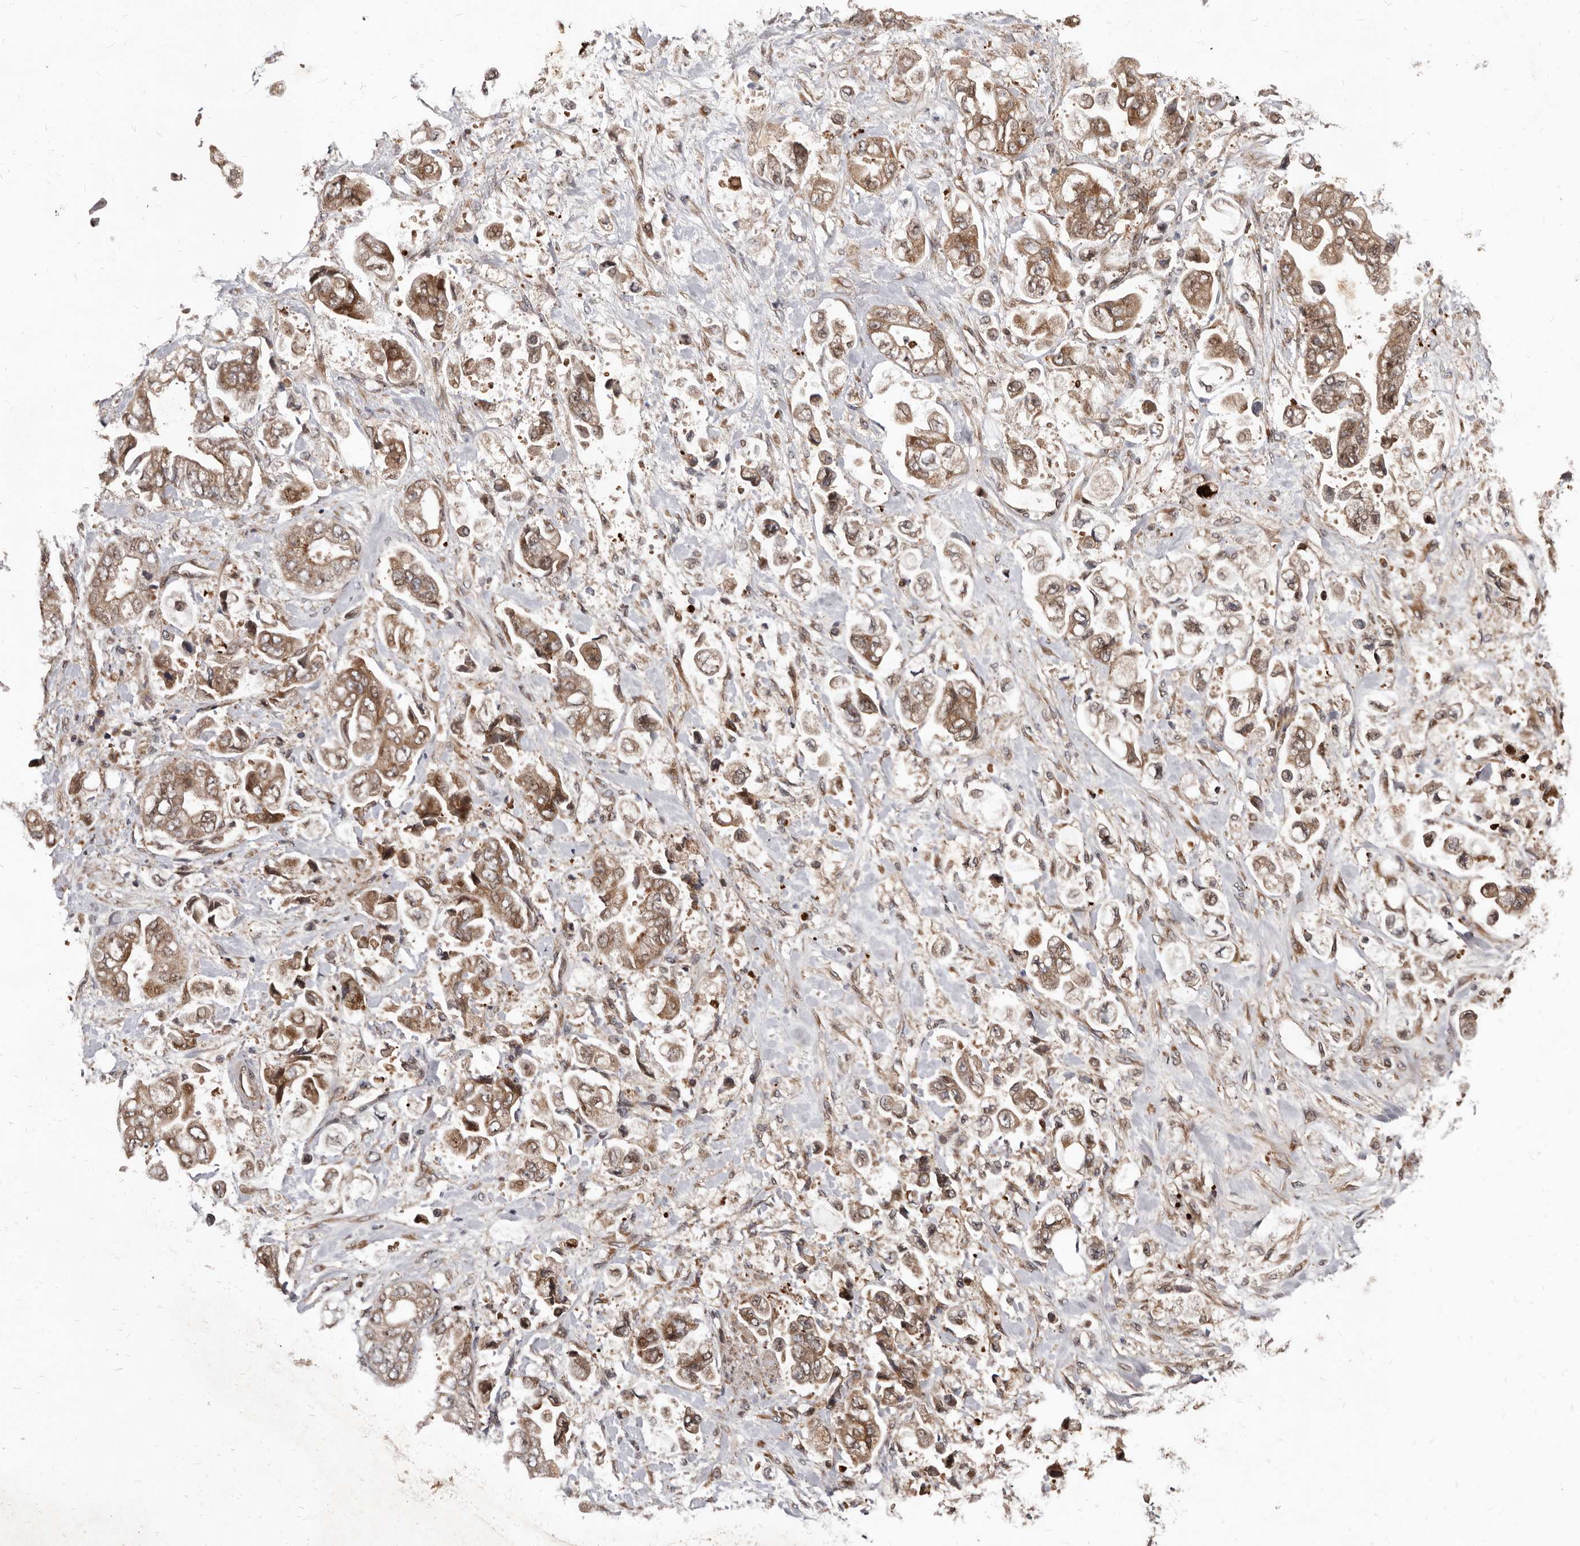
{"staining": {"intensity": "moderate", "quantity": ">75%", "location": "cytoplasmic/membranous"}, "tissue": "stomach cancer", "cell_type": "Tumor cells", "image_type": "cancer", "snomed": [{"axis": "morphology", "description": "Normal tissue, NOS"}, {"axis": "morphology", "description": "Adenocarcinoma, NOS"}, {"axis": "topography", "description": "Stomach"}], "caption": "A photomicrograph showing moderate cytoplasmic/membranous positivity in about >75% of tumor cells in stomach adenocarcinoma, as visualized by brown immunohistochemical staining.", "gene": "WEE2", "patient": {"sex": "male", "age": 62}}